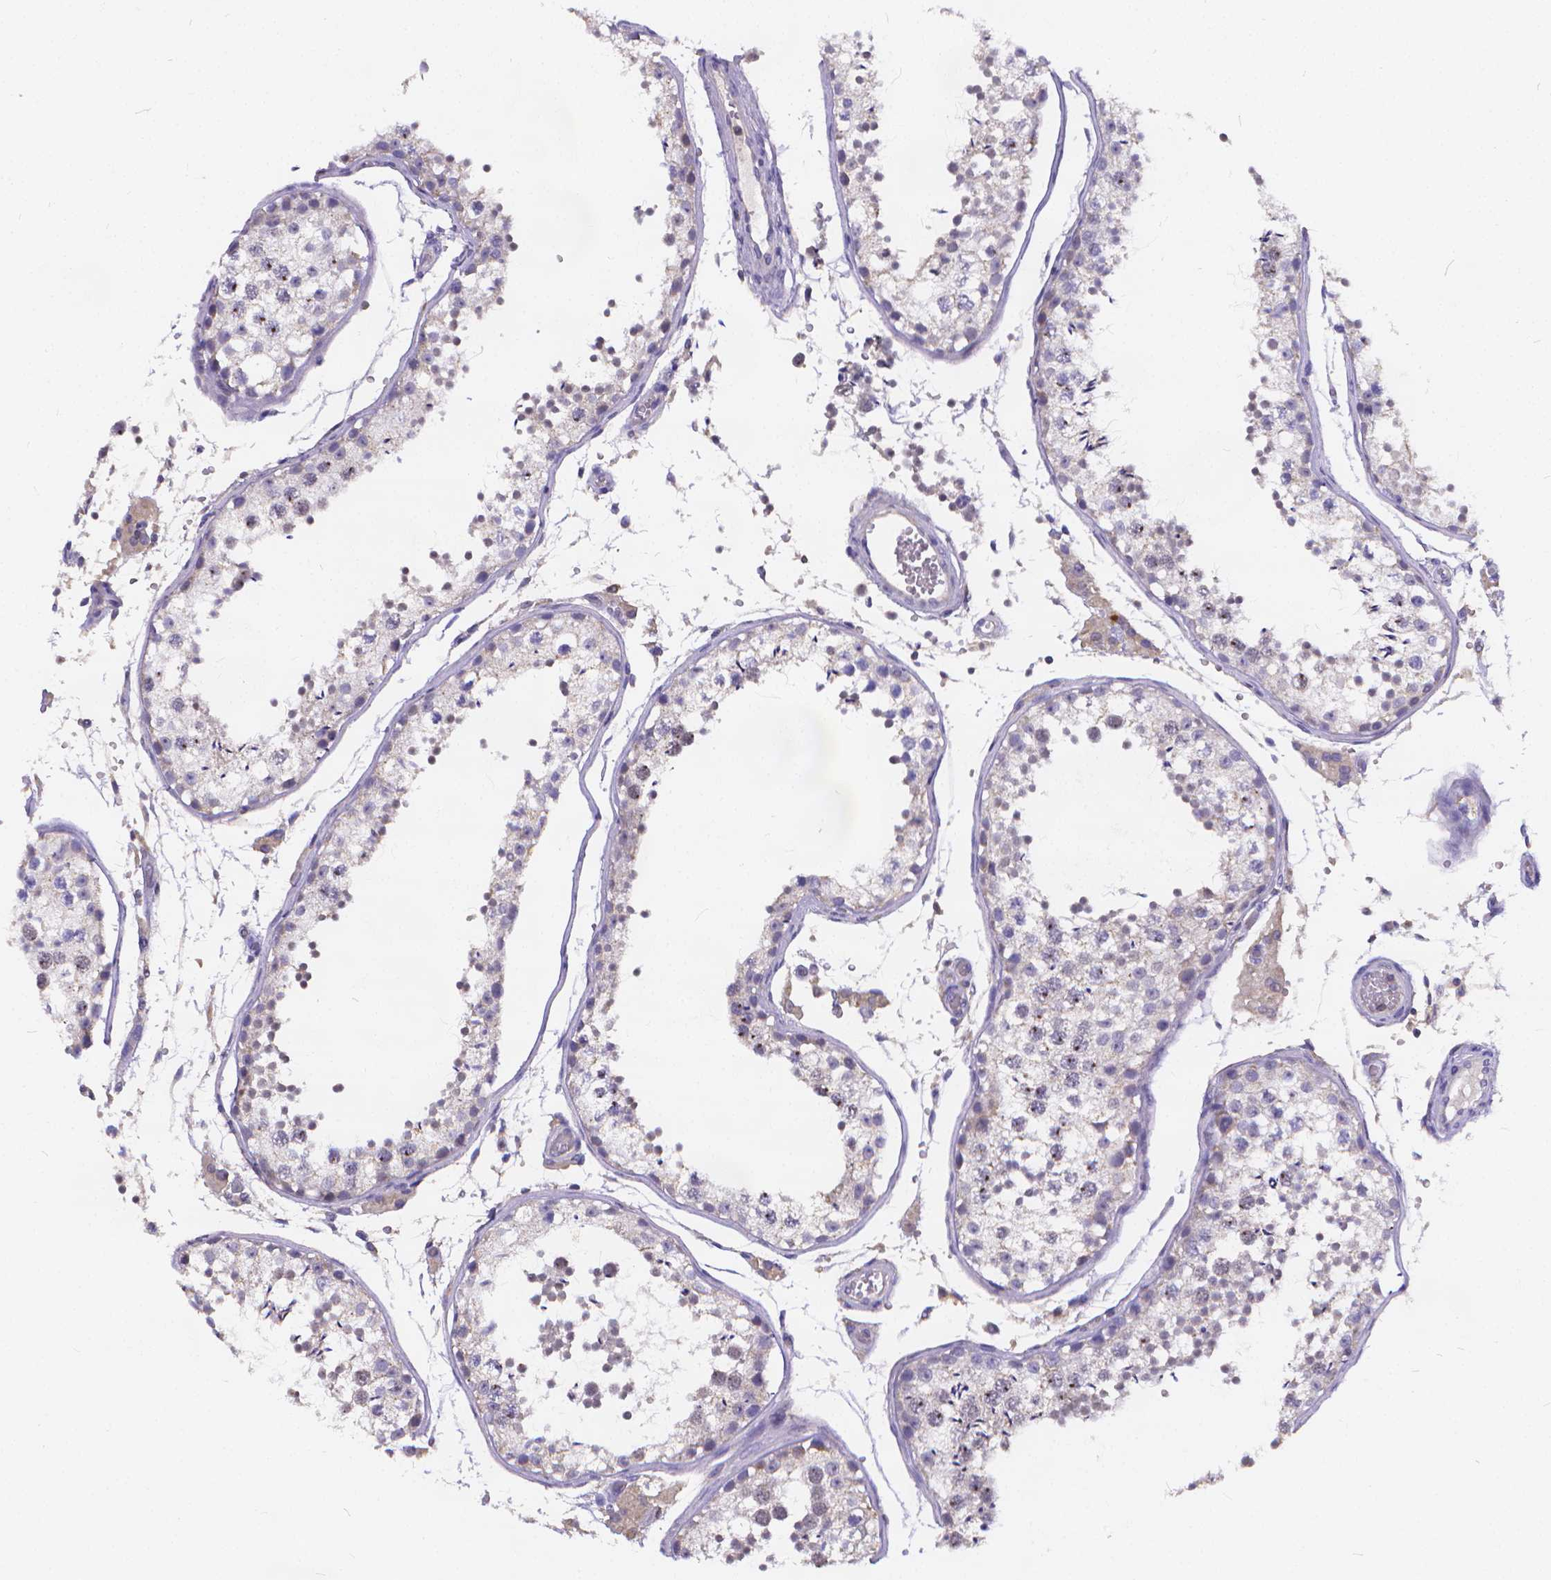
{"staining": {"intensity": "weak", "quantity": "<25%", "location": "nuclear"}, "tissue": "testis", "cell_type": "Cells in seminiferous ducts", "image_type": "normal", "snomed": [{"axis": "morphology", "description": "Normal tissue, NOS"}, {"axis": "topography", "description": "Testis"}], "caption": "An IHC image of unremarkable testis is shown. There is no staining in cells in seminiferous ducts of testis. The staining is performed using DAB brown chromogen with nuclei counter-stained in using hematoxylin.", "gene": "GLRB", "patient": {"sex": "male", "age": 29}}